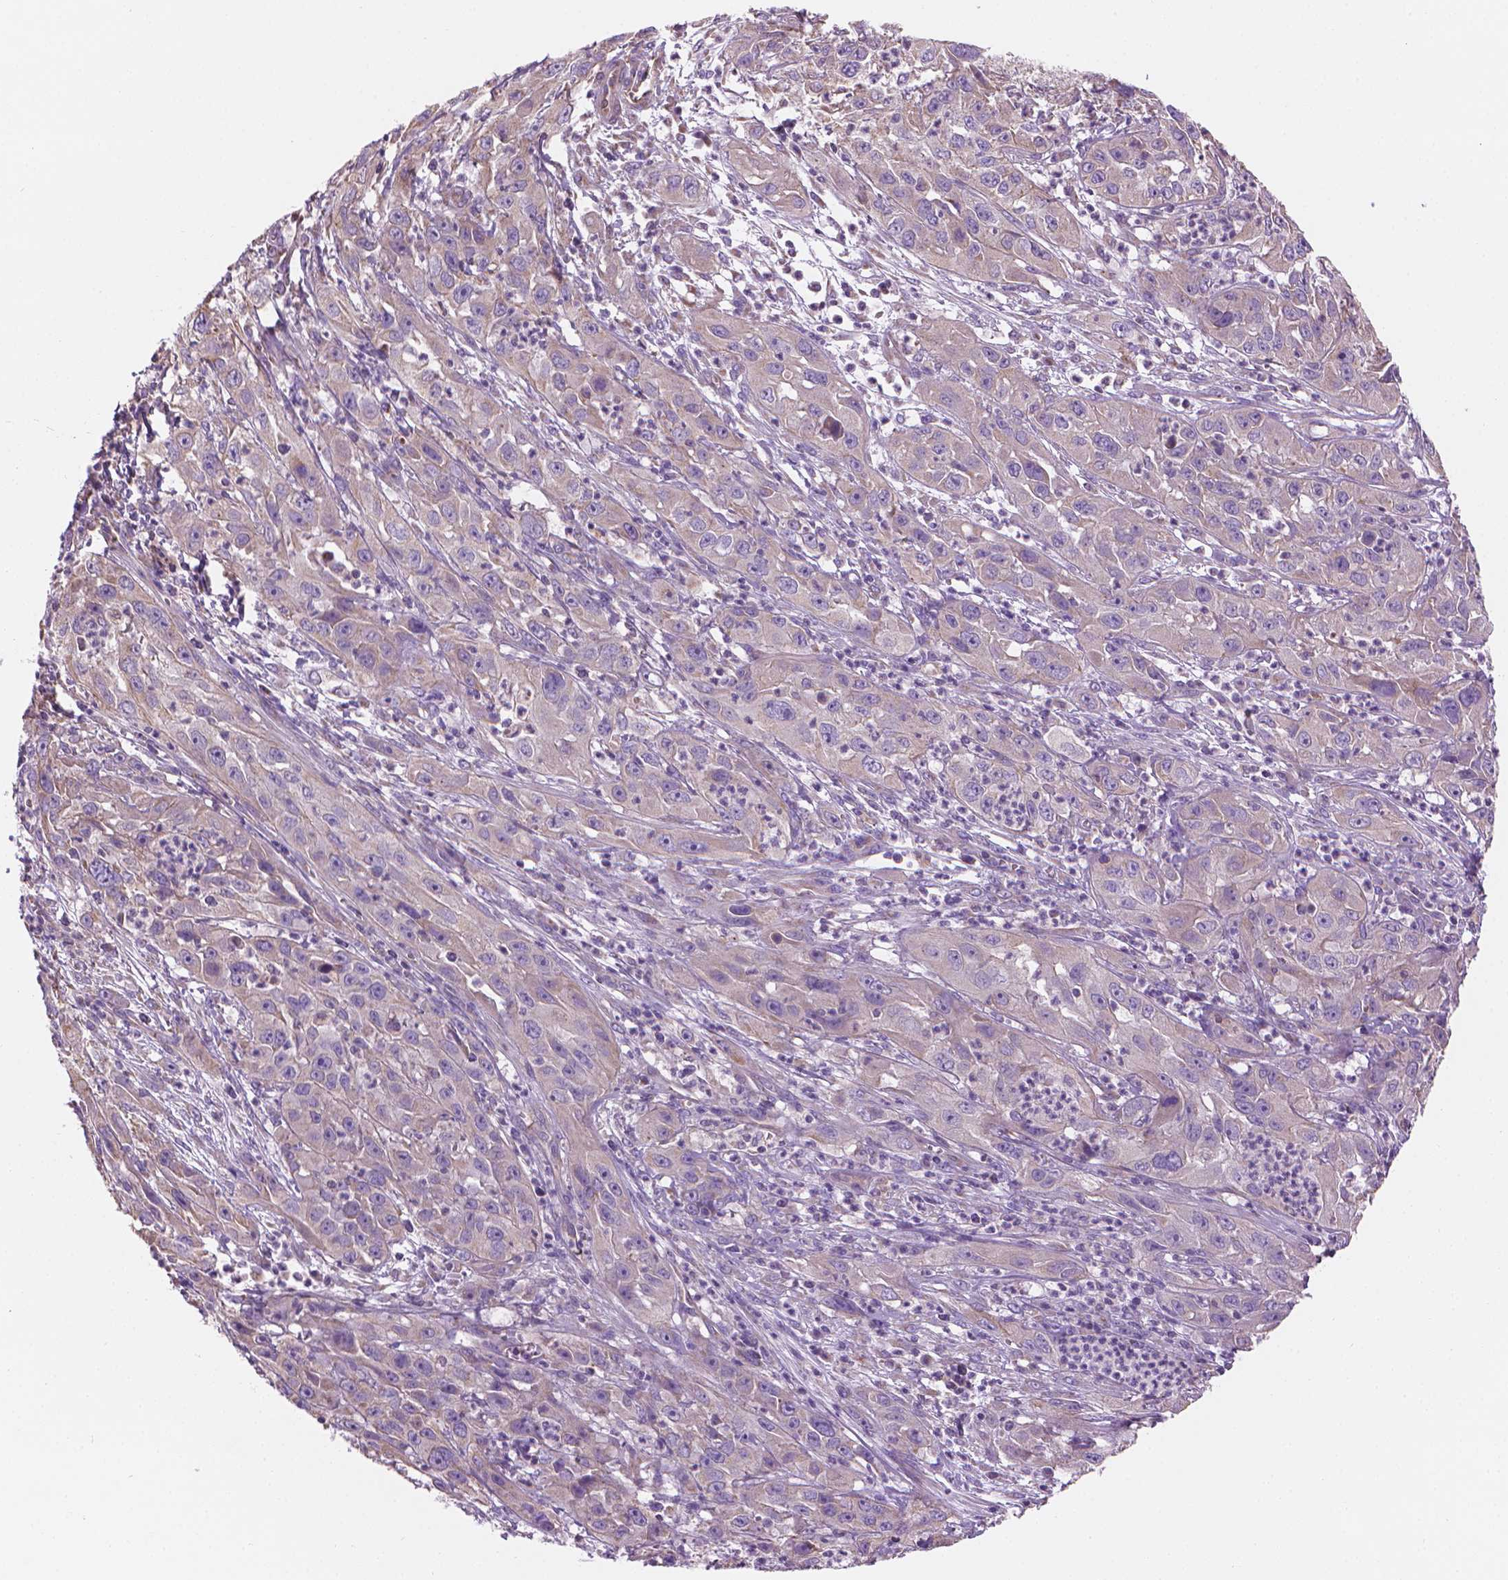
{"staining": {"intensity": "negative", "quantity": "none", "location": "none"}, "tissue": "cervical cancer", "cell_type": "Tumor cells", "image_type": "cancer", "snomed": [{"axis": "morphology", "description": "Squamous cell carcinoma, NOS"}, {"axis": "topography", "description": "Cervix"}], "caption": "Immunohistochemistry photomicrograph of cervical cancer (squamous cell carcinoma) stained for a protein (brown), which exhibits no positivity in tumor cells.", "gene": "TTC29", "patient": {"sex": "female", "age": 32}}